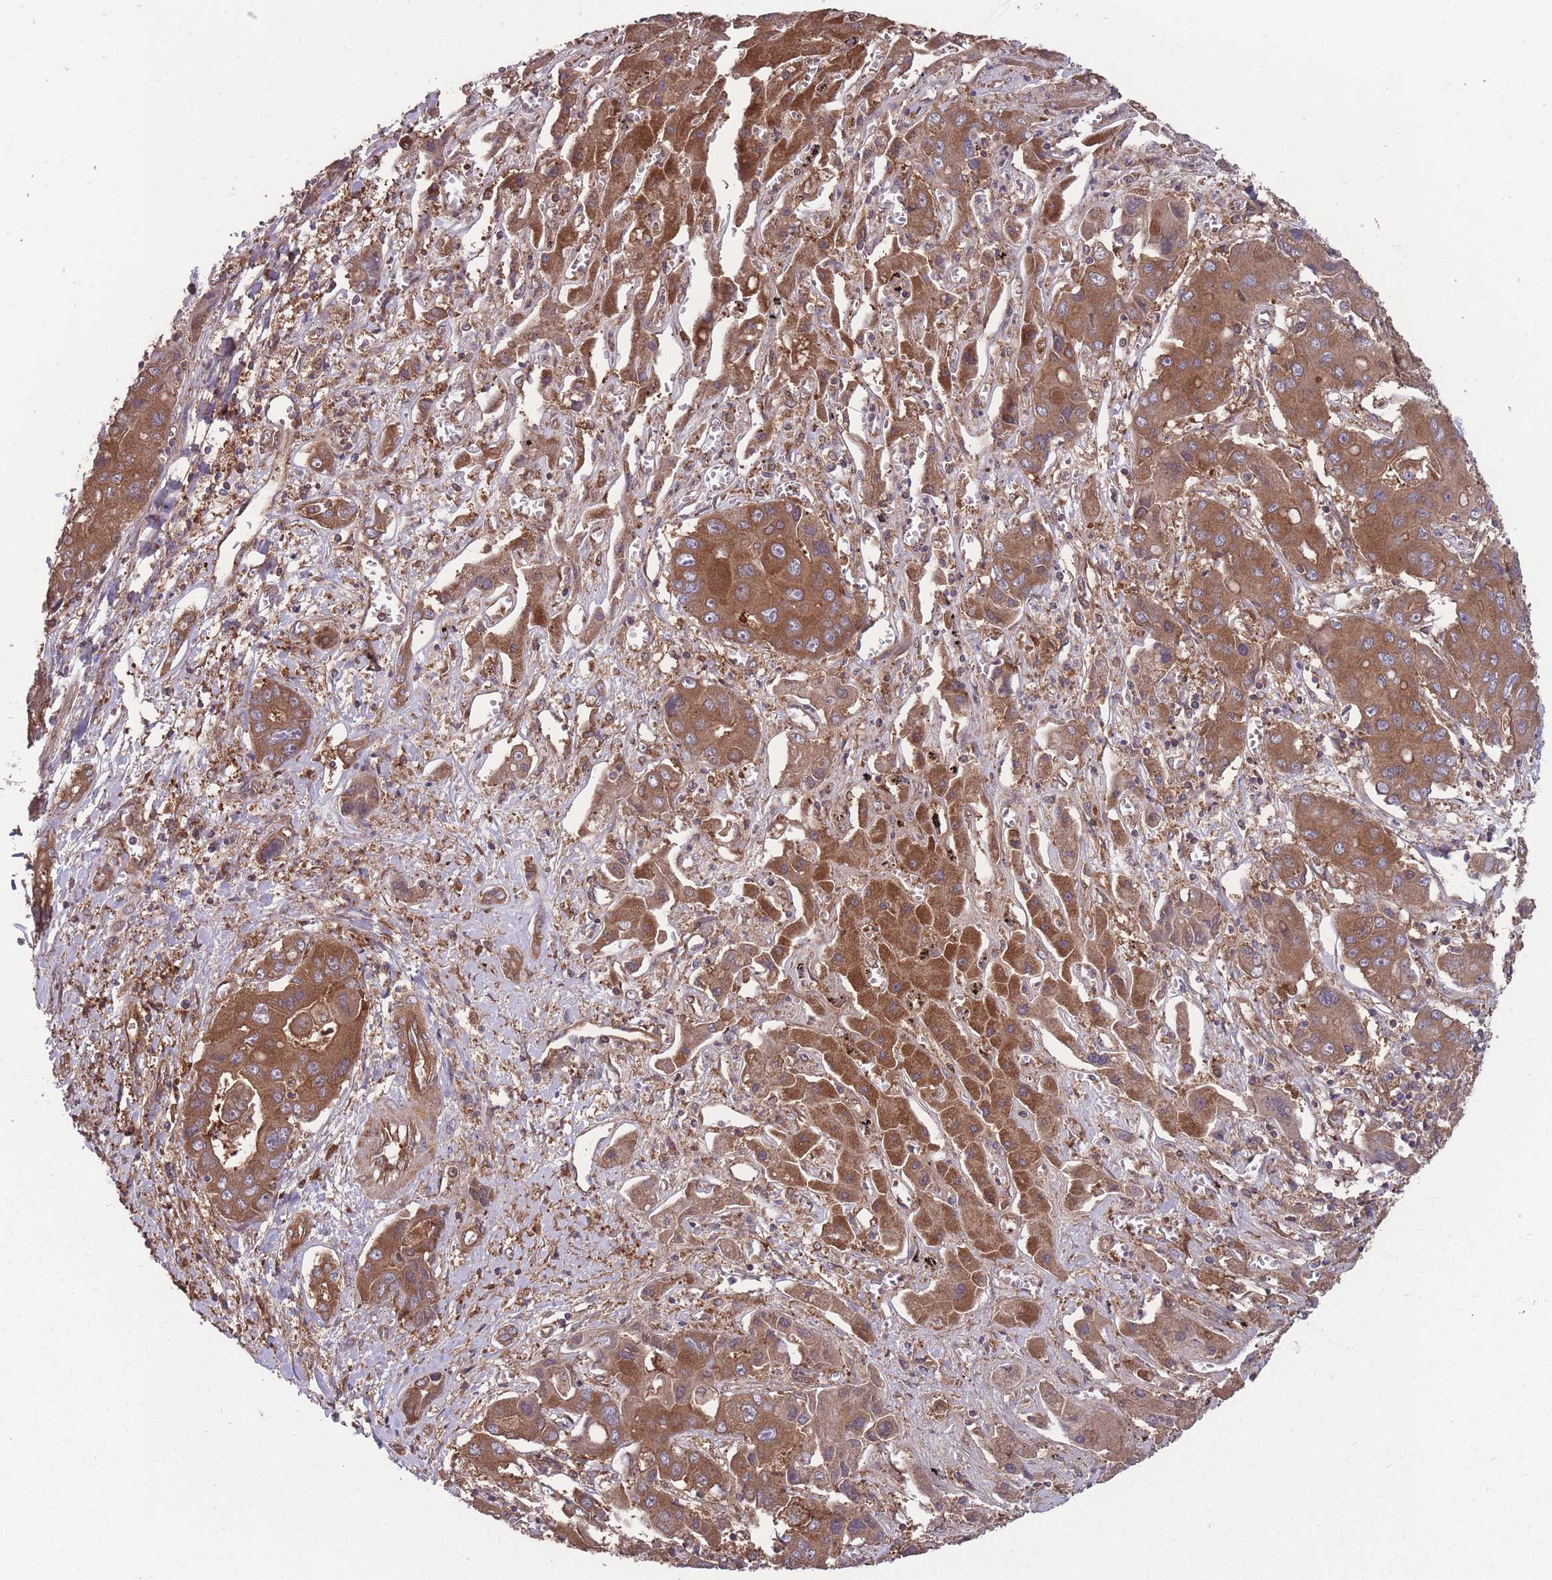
{"staining": {"intensity": "strong", "quantity": ">75%", "location": "cytoplasmic/membranous"}, "tissue": "liver cancer", "cell_type": "Tumor cells", "image_type": "cancer", "snomed": [{"axis": "morphology", "description": "Cholangiocarcinoma"}, {"axis": "topography", "description": "Liver"}], "caption": "IHC of human cholangiocarcinoma (liver) demonstrates high levels of strong cytoplasmic/membranous positivity in approximately >75% of tumor cells.", "gene": "ZPR1", "patient": {"sex": "male", "age": 67}}